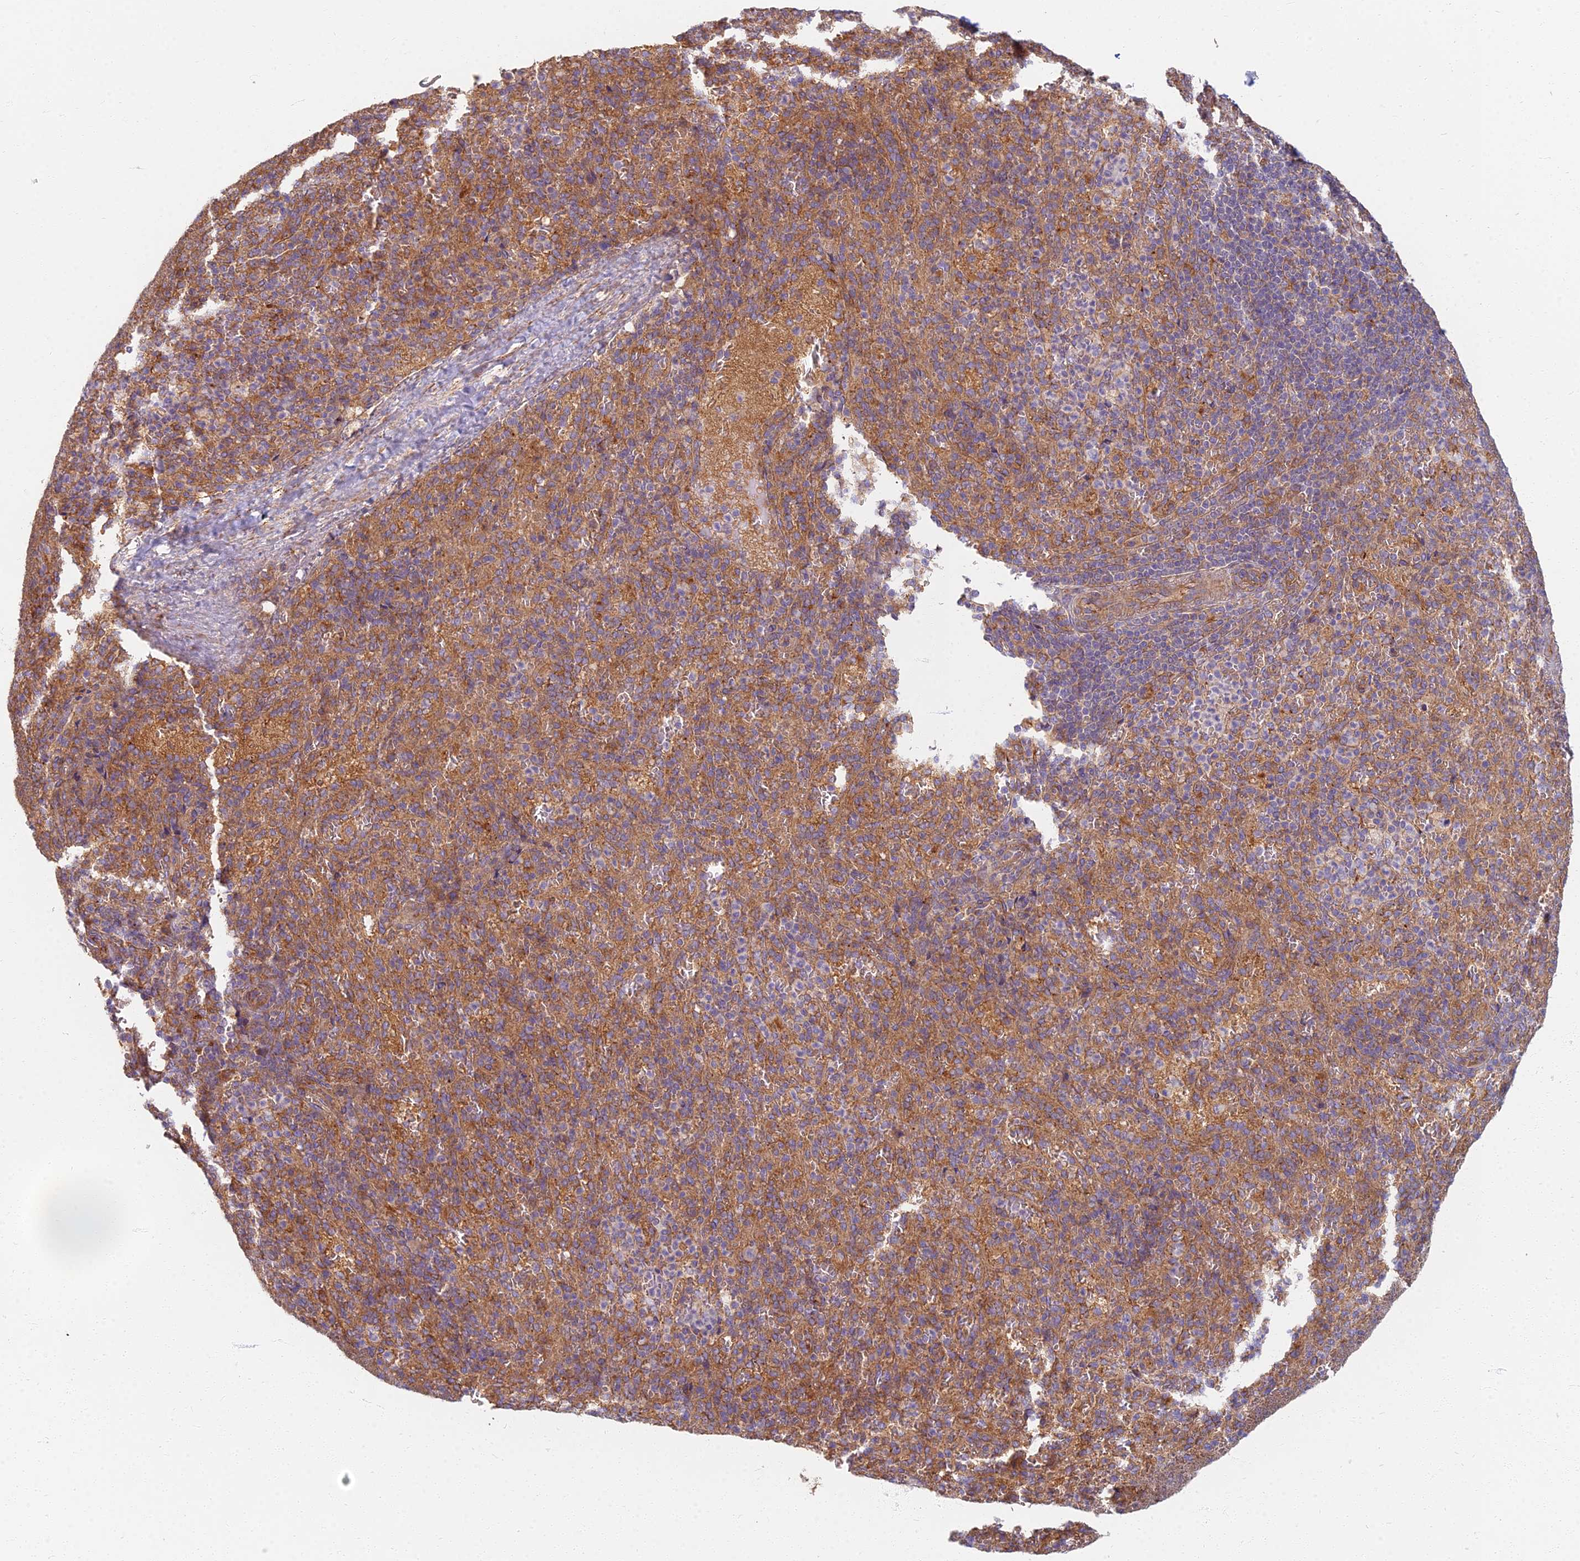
{"staining": {"intensity": "moderate", "quantity": "25%-75%", "location": "cytoplasmic/membranous"}, "tissue": "spleen", "cell_type": "Cells in red pulp", "image_type": "normal", "snomed": [{"axis": "morphology", "description": "Normal tissue, NOS"}, {"axis": "topography", "description": "Spleen"}], "caption": "Spleen stained with DAB (3,3'-diaminobenzidine) IHC exhibits medium levels of moderate cytoplasmic/membranous staining in about 25%-75% of cells in red pulp. The staining is performed using DAB brown chromogen to label protein expression. The nuclei are counter-stained blue using hematoxylin.", "gene": "RBSN", "patient": {"sex": "female", "age": 21}}